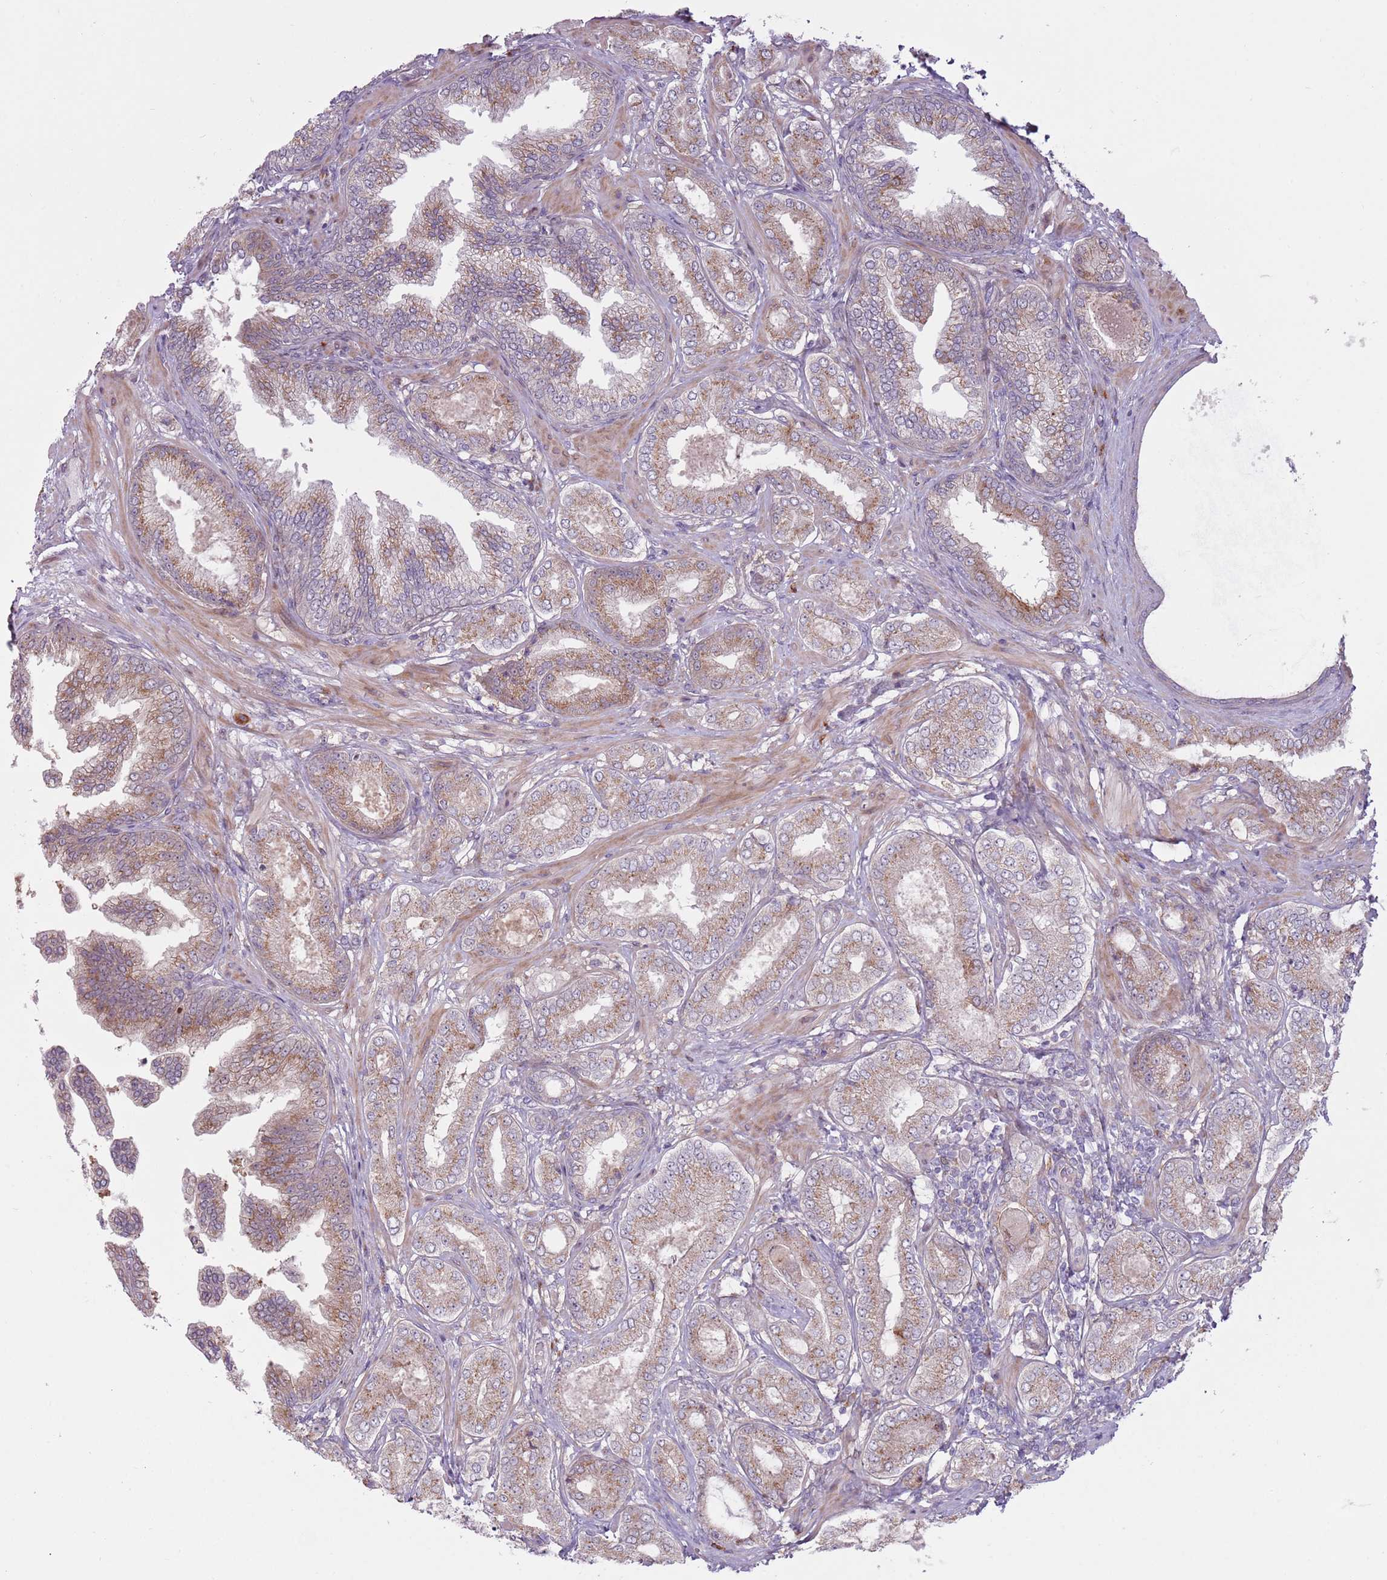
{"staining": {"intensity": "moderate", "quantity": ">75%", "location": "cytoplasmic/membranous"}, "tissue": "prostate cancer", "cell_type": "Tumor cells", "image_type": "cancer", "snomed": [{"axis": "morphology", "description": "Adenocarcinoma, Low grade"}, {"axis": "topography", "description": "Prostate"}], "caption": "Moderate cytoplasmic/membranous expression is present in approximately >75% of tumor cells in prostate cancer. The staining was performed using DAB to visualize the protein expression in brown, while the nuclei were stained in blue with hematoxylin (Magnification: 20x).", "gene": "CCDC150", "patient": {"sex": "male", "age": 63}}